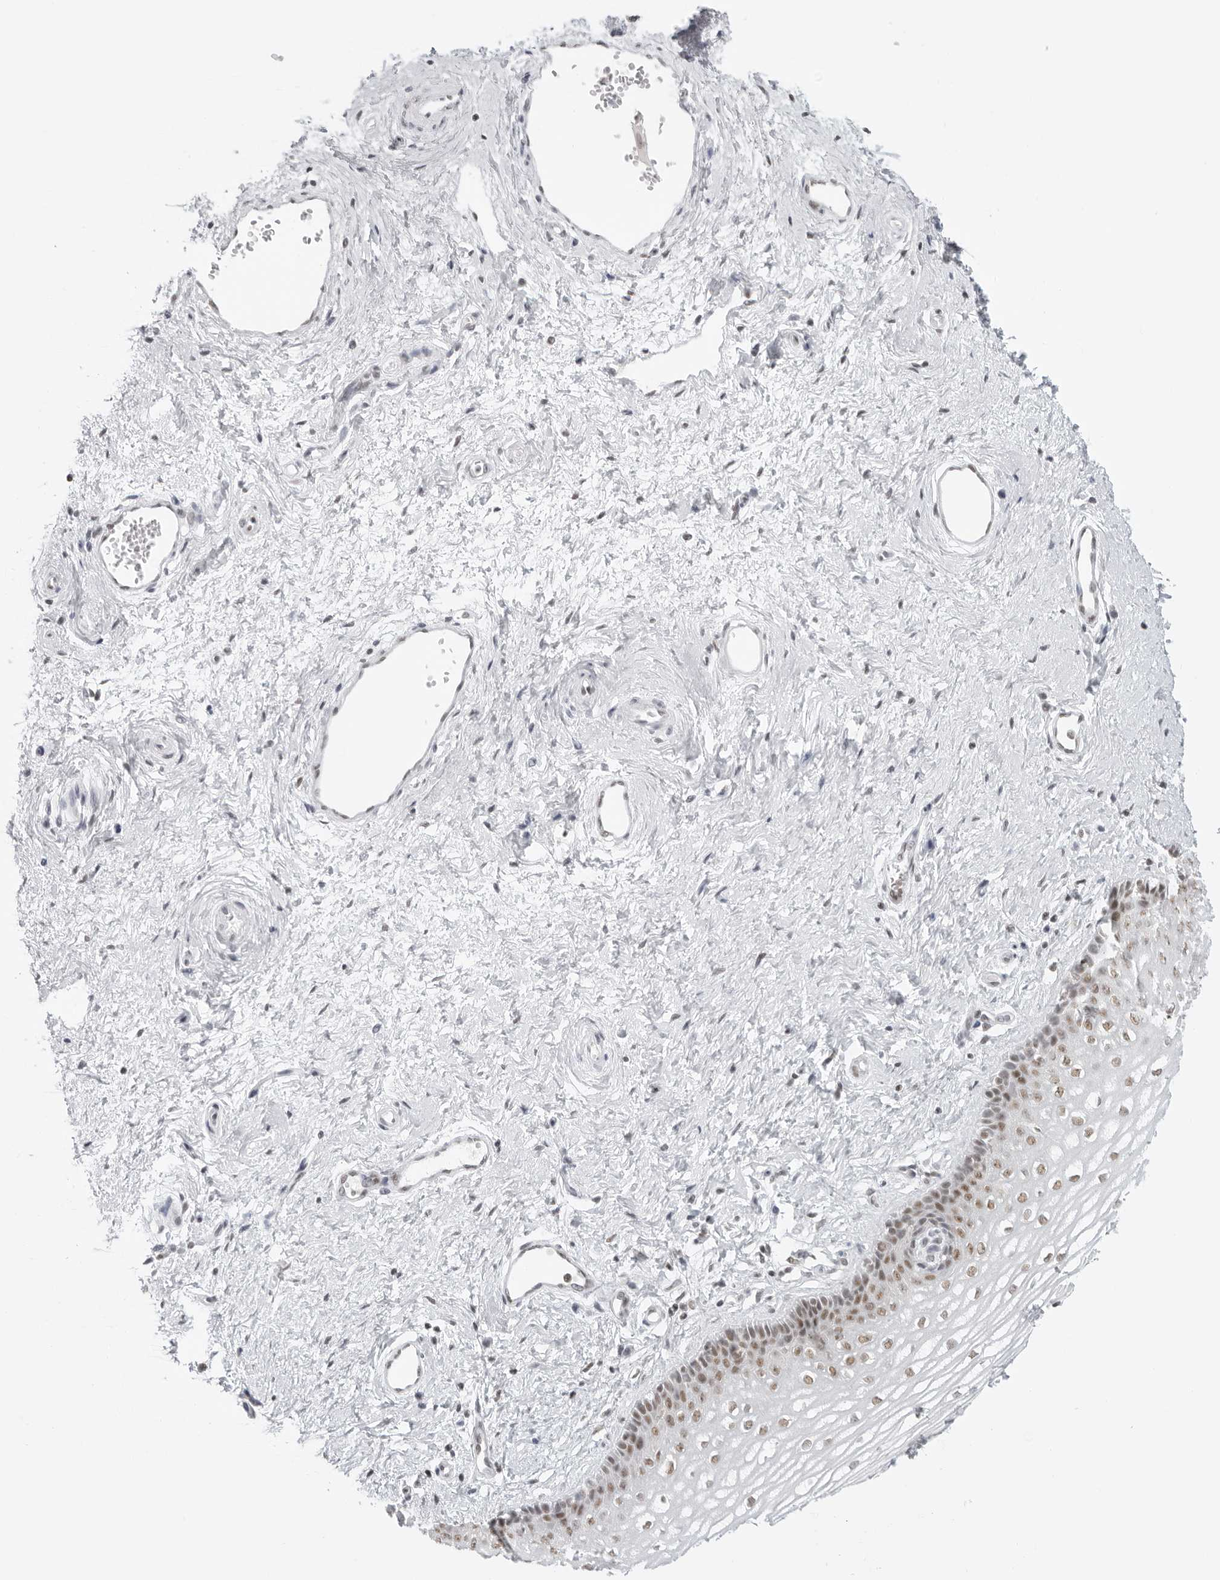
{"staining": {"intensity": "moderate", "quantity": "25%-75%", "location": "nuclear"}, "tissue": "vagina", "cell_type": "Squamous epithelial cells", "image_type": "normal", "snomed": [{"axis": "morphology", "description": "Normal tissue, NOS"}, {"axis": "topography", "description": "Vagina"}], "caption": "Protein expression analysis of normal human vagina reveals moderate nuclear staining in about 25%-75% of squamous epithelial cells.", "gene": "RPA2", "patient": {"sex": "female", "age": 46}}